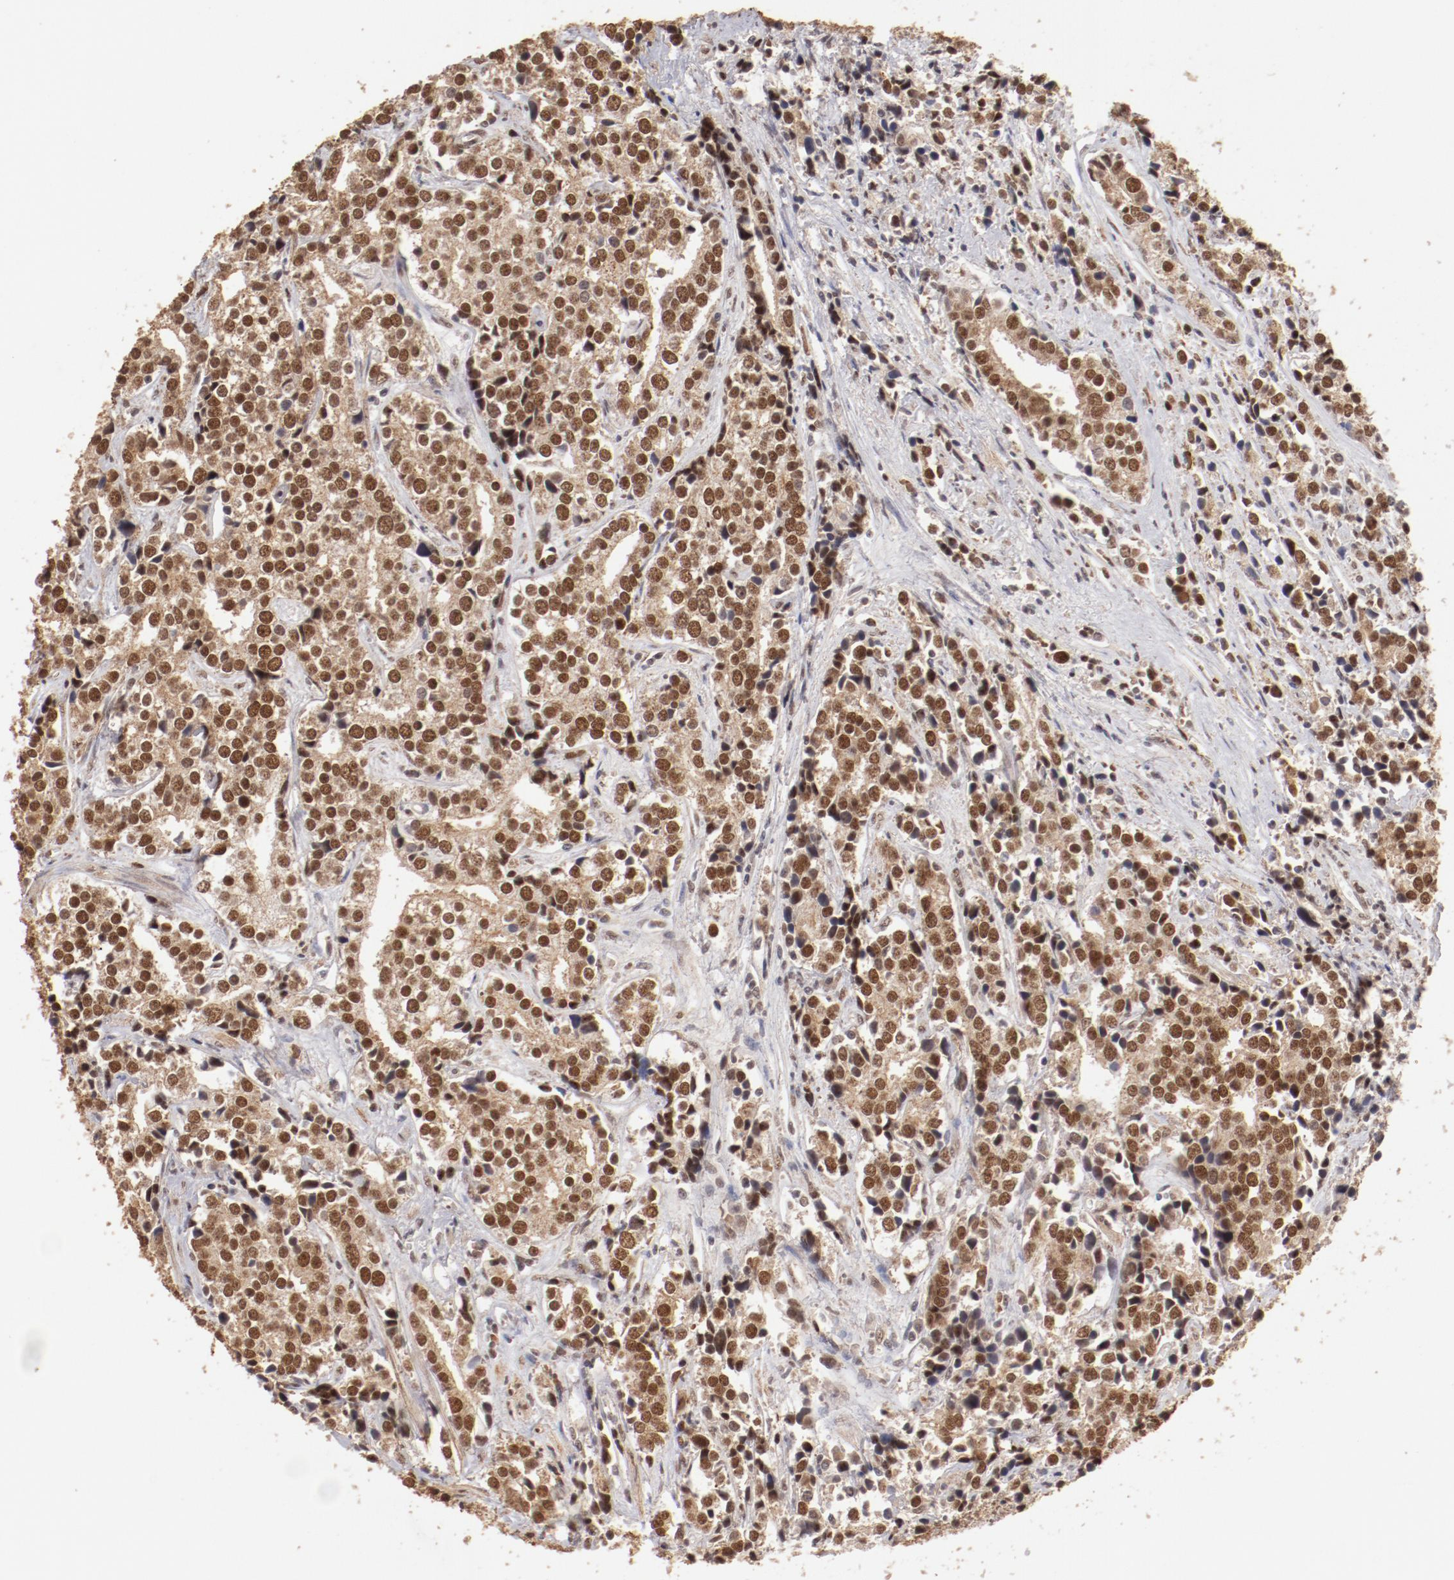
{"staining": {"intensity": "strong", "quantity": ">75%", "location": "cytoplasmic/membranous,nuclear"}, "tissue": "prostate cancer", "cell_type": "Tumor cells", "image_type": "cancer", "snomed": [{"axis": "morphology", "description": "Adenocarcinoma, High grade"}, {"axis": "topography", "description": "Prostate"}], "caption": "This is a histology image of immunohistochemistry (IHC) staining of adenocarcinoma (high-grade) (prostate), which shows strong positivity in the cytoplasmic/membranous and nuclear of tumor cells.", "gene": "CLOCK", "patient": {"sex": "male", "age": 71}}